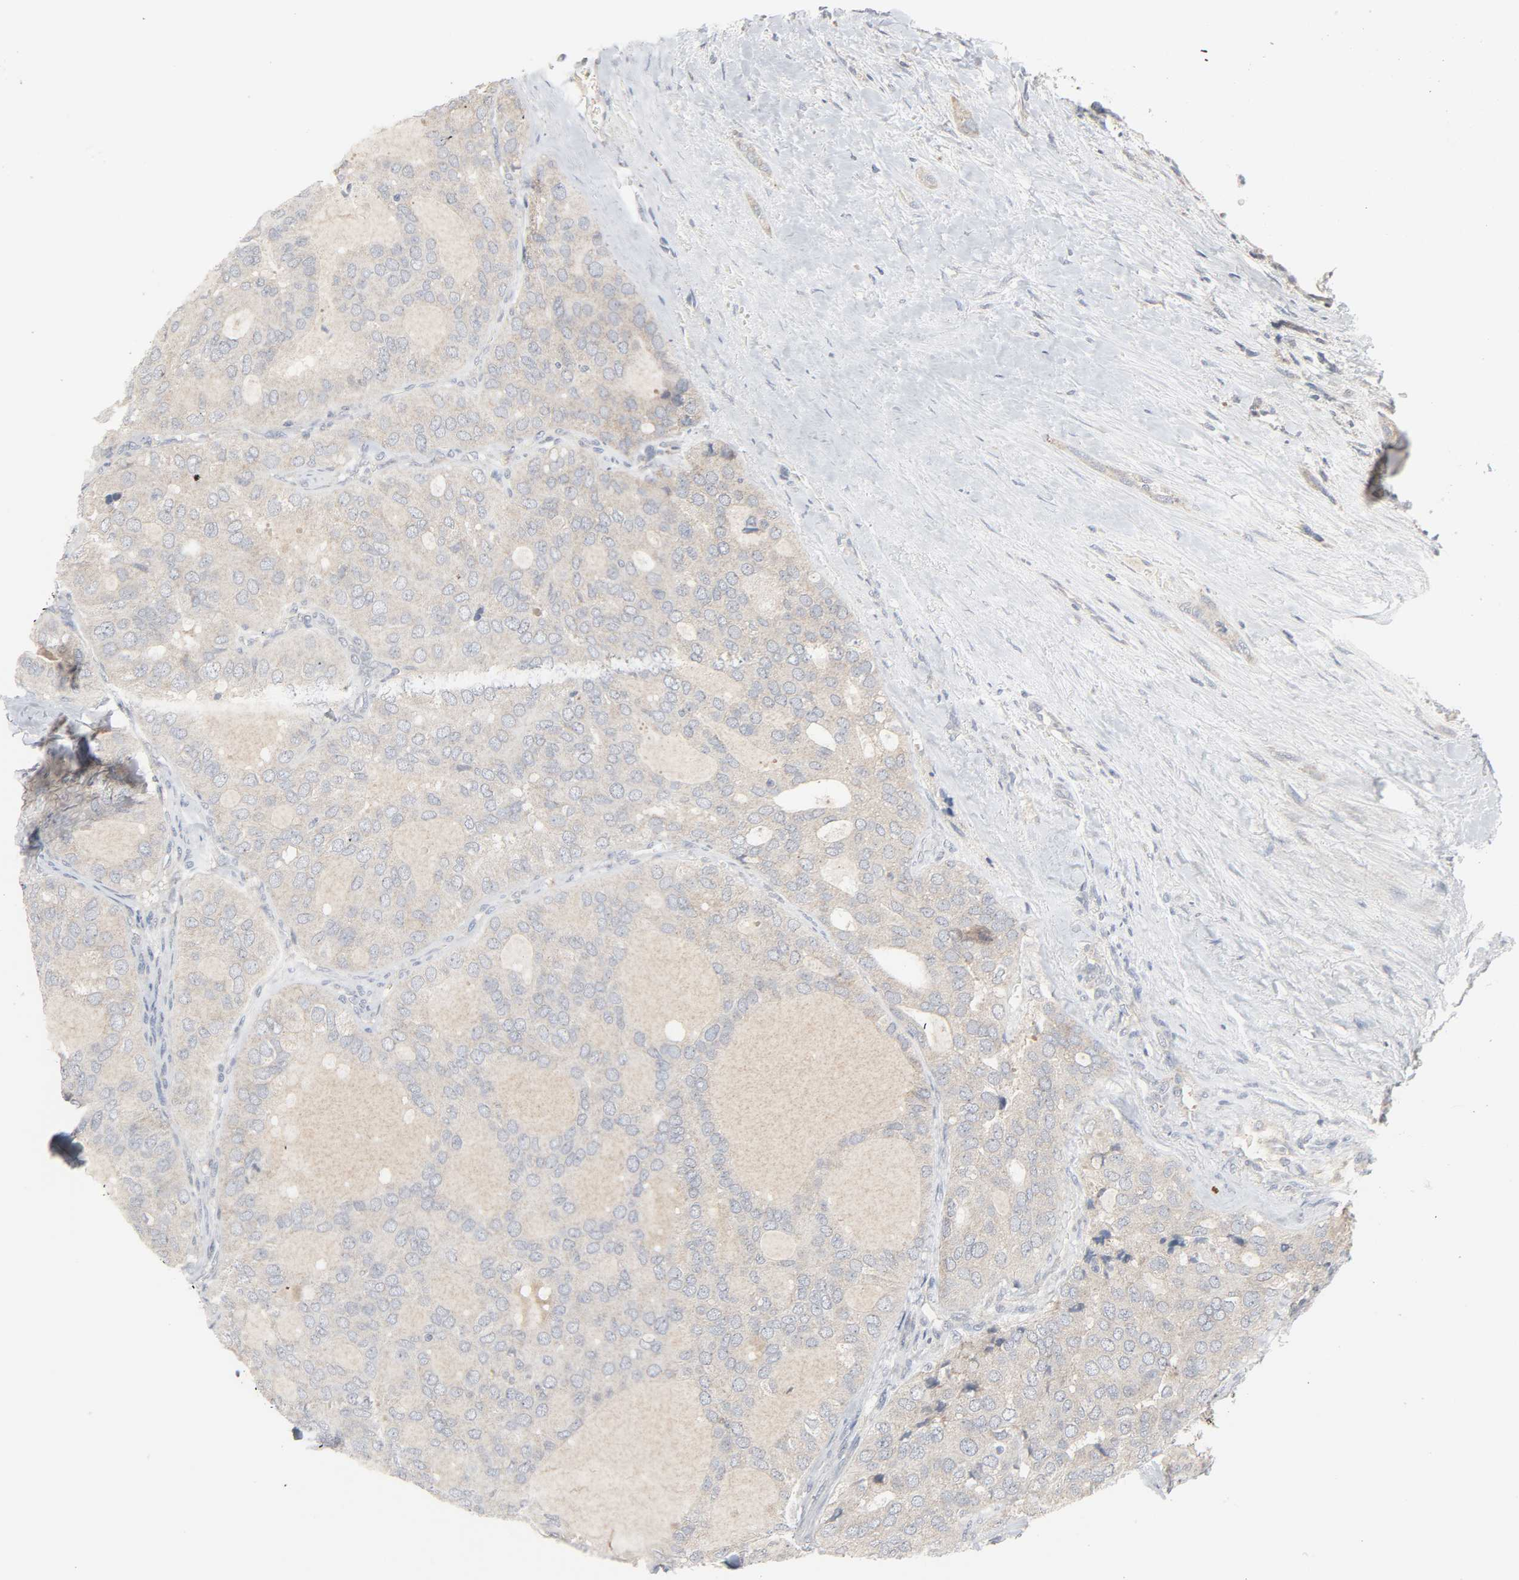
{"staining": {"intensity": "weak", "quantity": ">75%", "location": "cytoplasmic/membranous"}, "tissue": "thyroid cancer", "cell_type": "Tumor cells", "image_type": "cancer", "snomed": [{"axis": "morphology", "description": "Follicular adenoma carcinoma, NOS"}, {"axis": "topography", "description": "Thyroid gland"}], "caption": "Tumor cells reveal weak cytoplasmic/membranous staining in approximately >75% of cells in thyroid follicular adenoma carcinoma.", "gene": "CLIP1", "patient": {"sex": "male", "age": 75}}